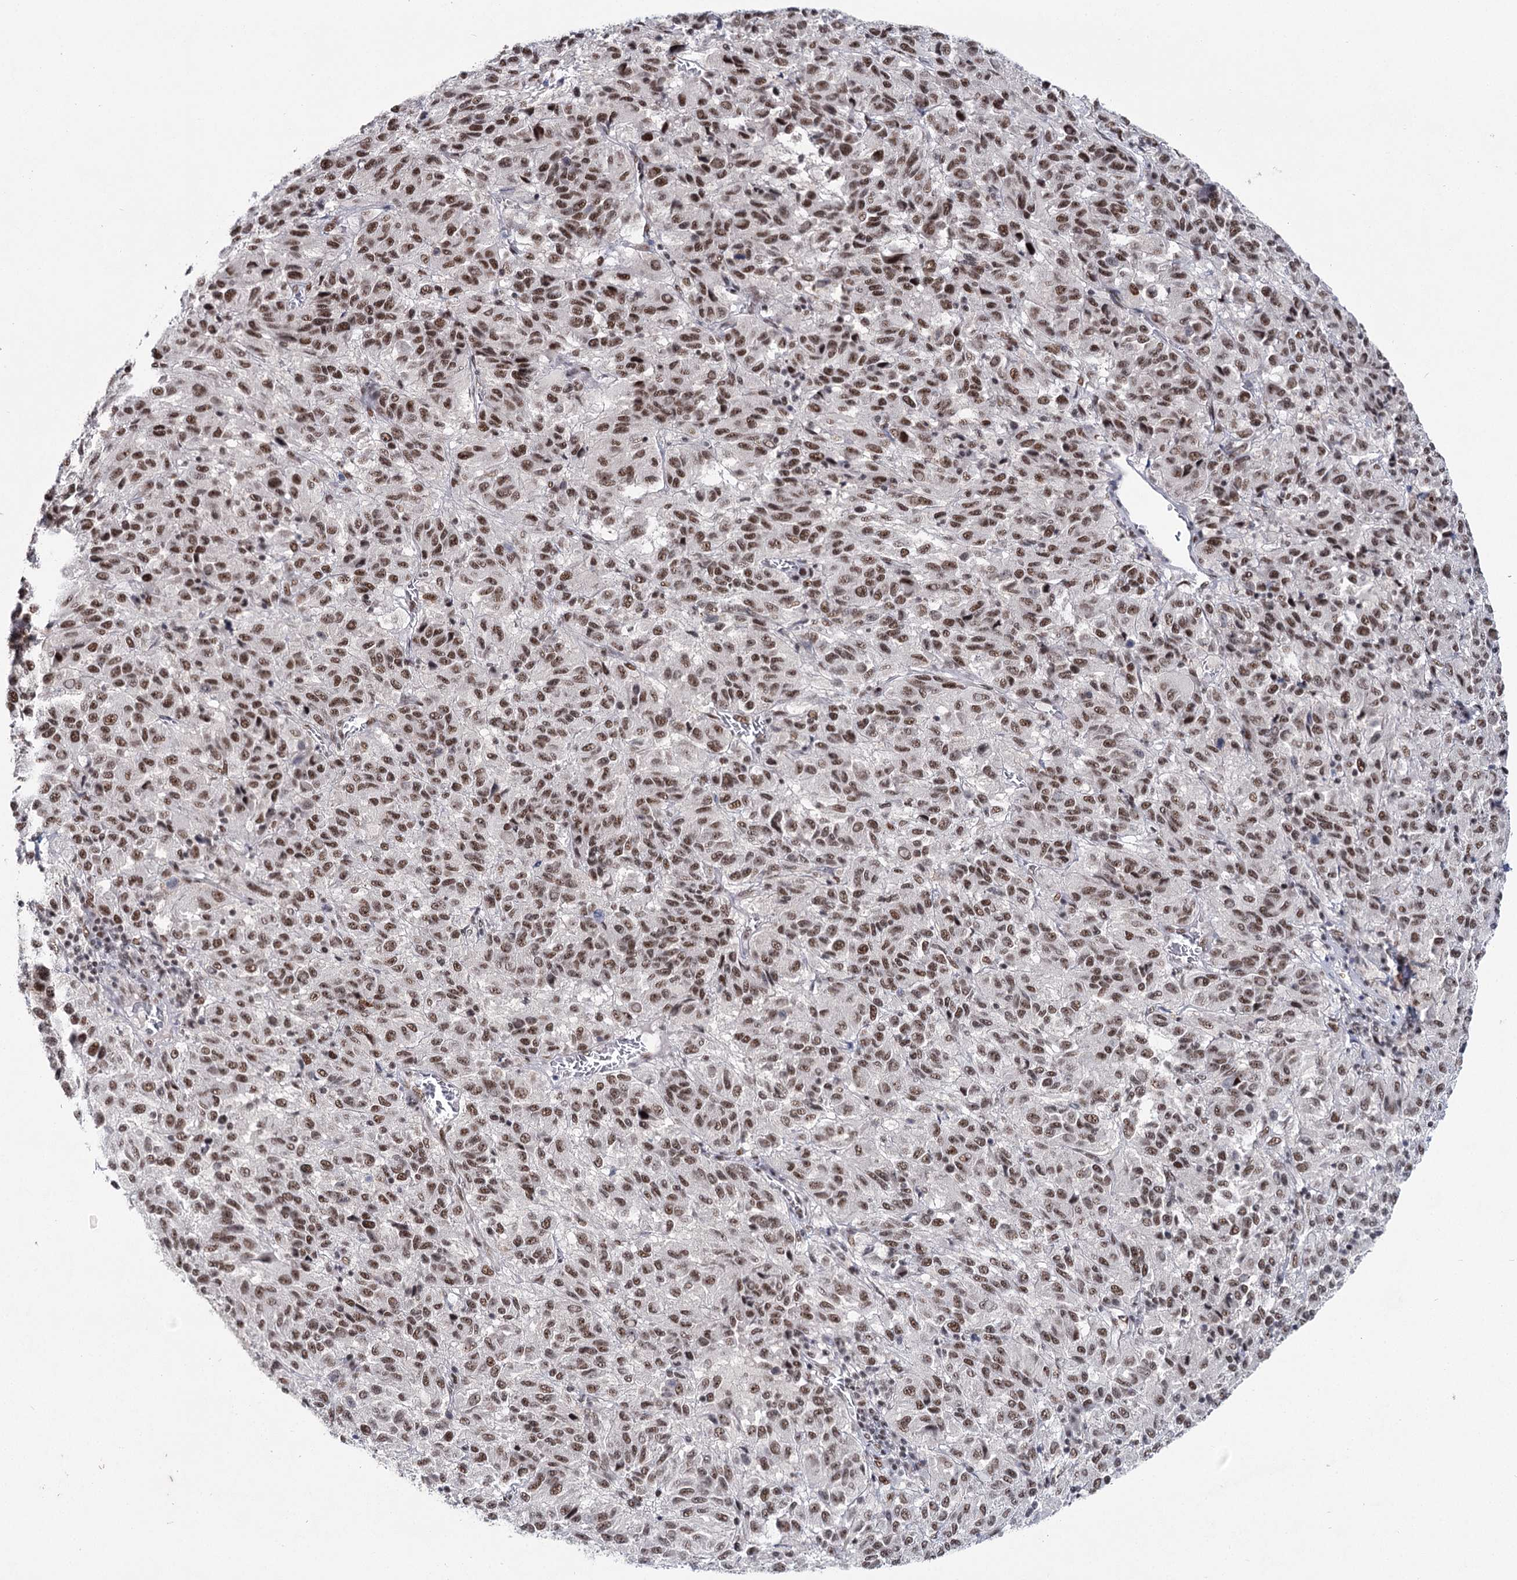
{"staining": {"intensity": "strong", "quantity": ">75%", "location": "nuclear"}, "tissue": "melanoma", "cell_type": "Tumor cells", "image_type": "cancer", "snomed": [{"axis": "morphology", "description": "Malignant melanoma, Metastatic site"}, {"axis": "topography", "description": "Lung"}], "caption": "About >75% of tumor cells in melanoma display strong nuclear protein positivity as visualized by brown immunohistochemical staining.", "gene": "SCAF8", "patient": {"sex": "male", "age": 64}}